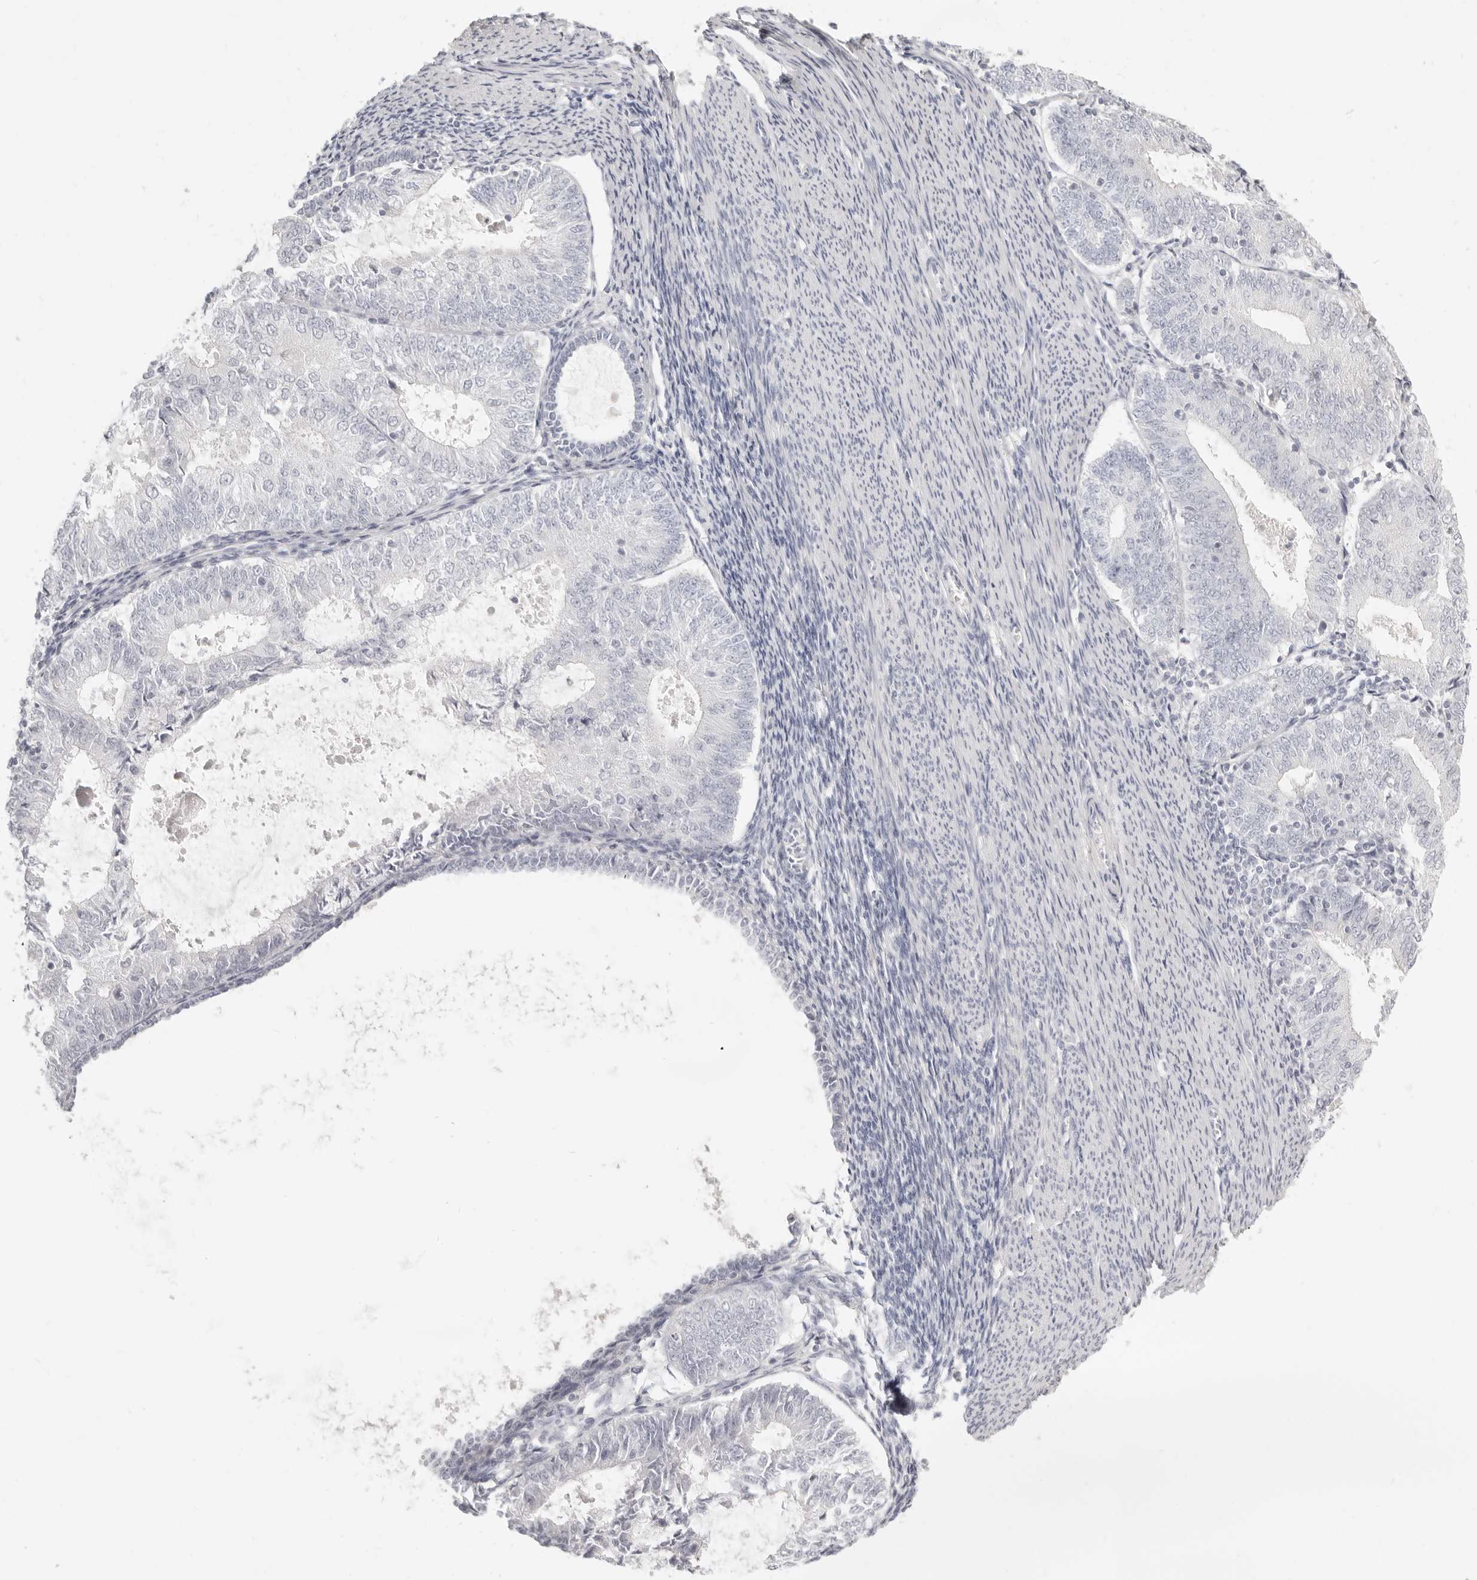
{"staining": {"intensity": "negative", "quantity": "none", "location": "none"}, "tissue": "endometrial cancer", "cell_type": "Tumor cells", "image_type": "cancer", "snomed": [{"axis": "morphology", "description": "Adenocarcinoma, NOS"}, {"axis": "topography", "description": "Endometrium"}], "caption": "Immunohistochemical staining of human endometrial cancer demonstrates no significant positivity in tumor cells.", "gene": "FABP1", "patient": {"sex": "female", "age": 57}}